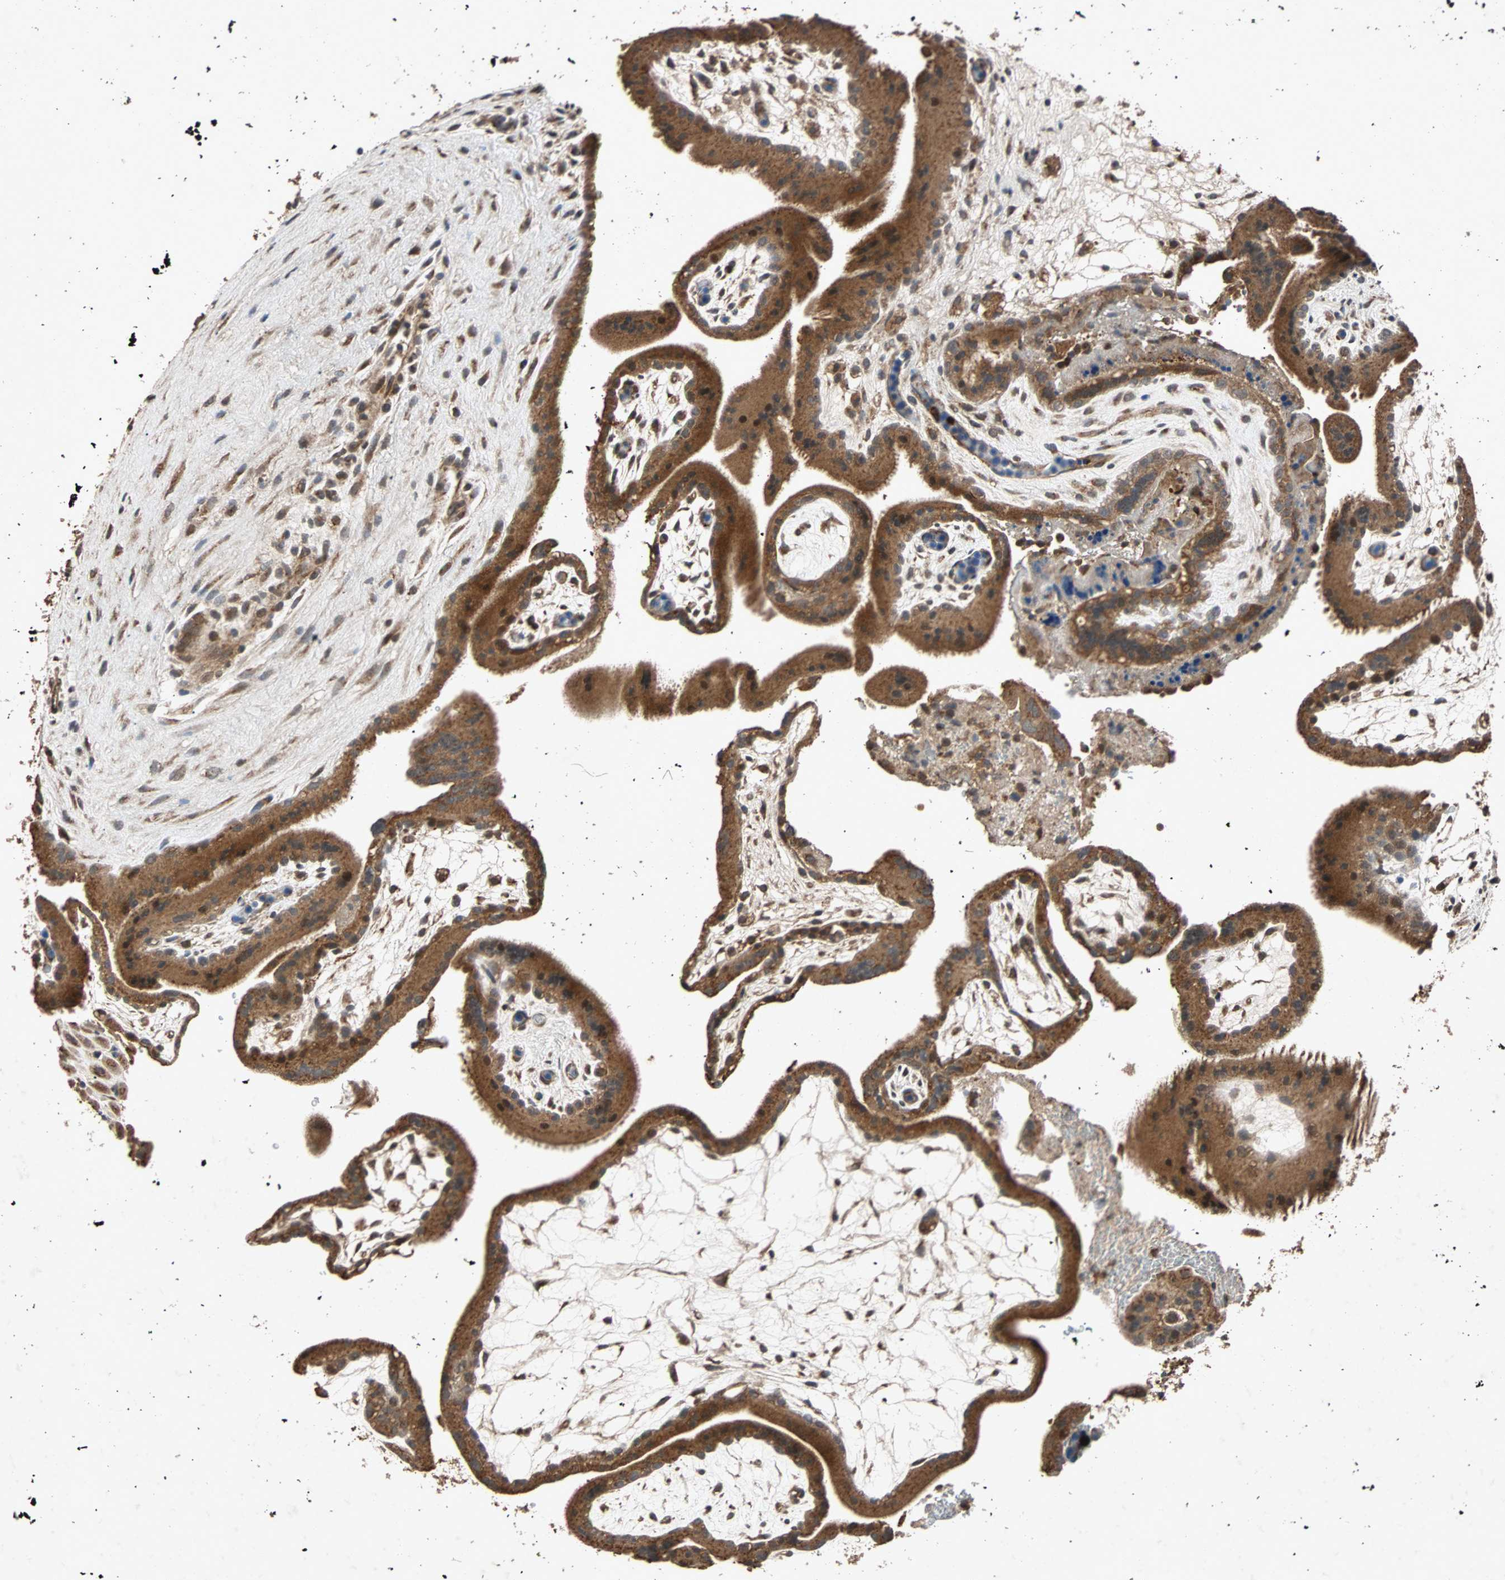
{"staining": {"intensity": "moderate", "quantity": ">75%", "location": "cytoplasmic/membranous"}, "tissue": "placenta", "cell_type": "Decidual cells", "image_type": "normal", "snomed": [{"axis": "morphology", "description": "Normal tissue, NOS"}, {"axis": "topography", "description": "Placenta"}], "caption": "Brown immunohistochemical staining in unremarkable placenta shows moderate cytoplasmic/membranous positivity in about >75% of decidual cells. Nuclei are stained in blue.", "gene": "USP31", "patient": {"sex": "female", "age": 19}}